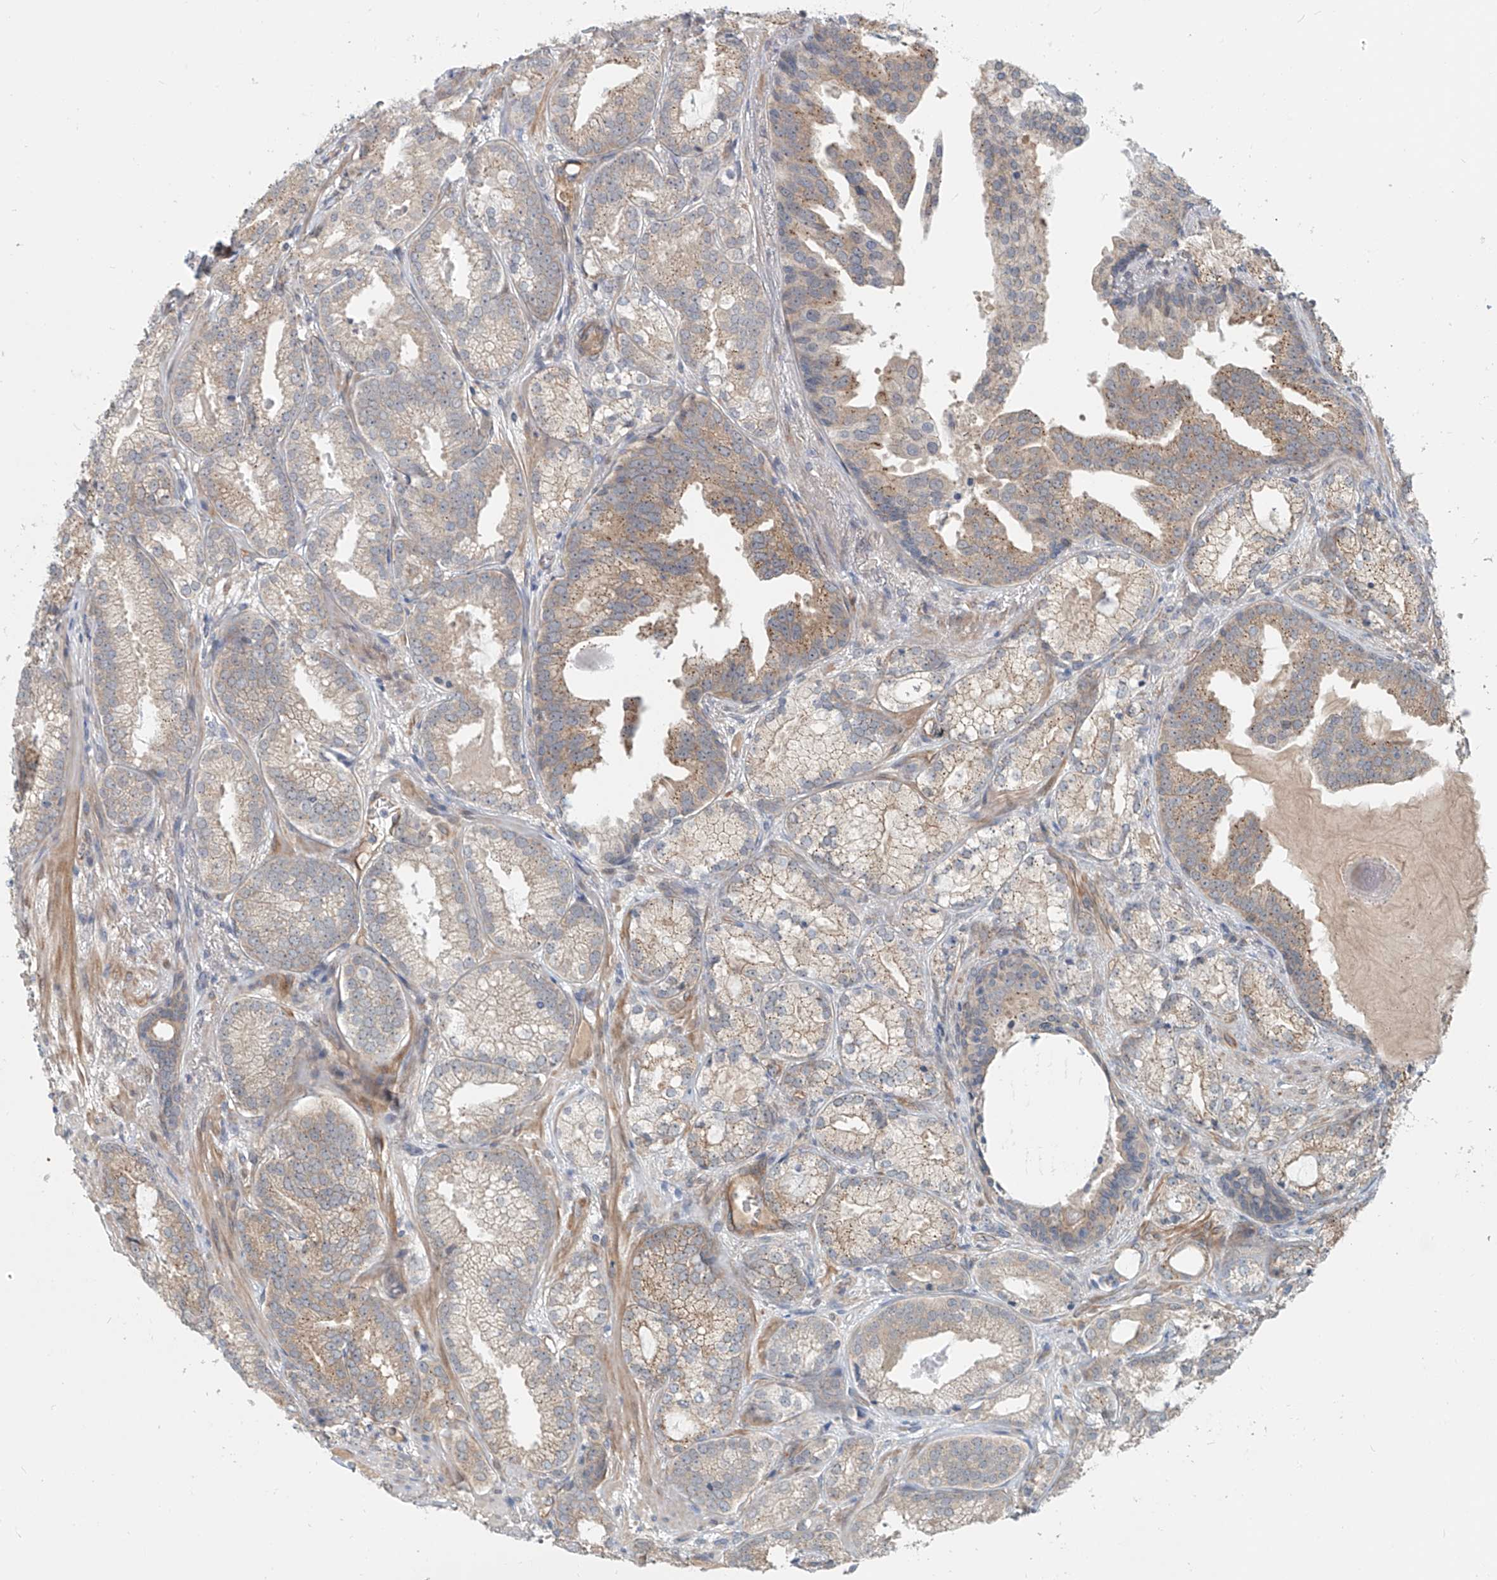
{"staining": {"intensity": "weak", "quantity": "<25%", "location": "cytoplasmic/membranous"}, "tissue": "prostate cancer", "cell_type": "Tumor cells", "image_type": "cancer", "snomed": [{"axis": "morphology", "description": "Normal morphology"}, {"axis": "morphology", "description": "Adenocarcinoma, Low grade"}, {"axis": "topography", "description": "Prostate"}], "caption": "High power microscopy image of an immunohistochemistry histopathology image of low-grade adenocarcinoma (prostate), revealing no significant positivity in tumor cells.", "gene": "SASH1", "patient": {"sex": "male", "age": 72}}